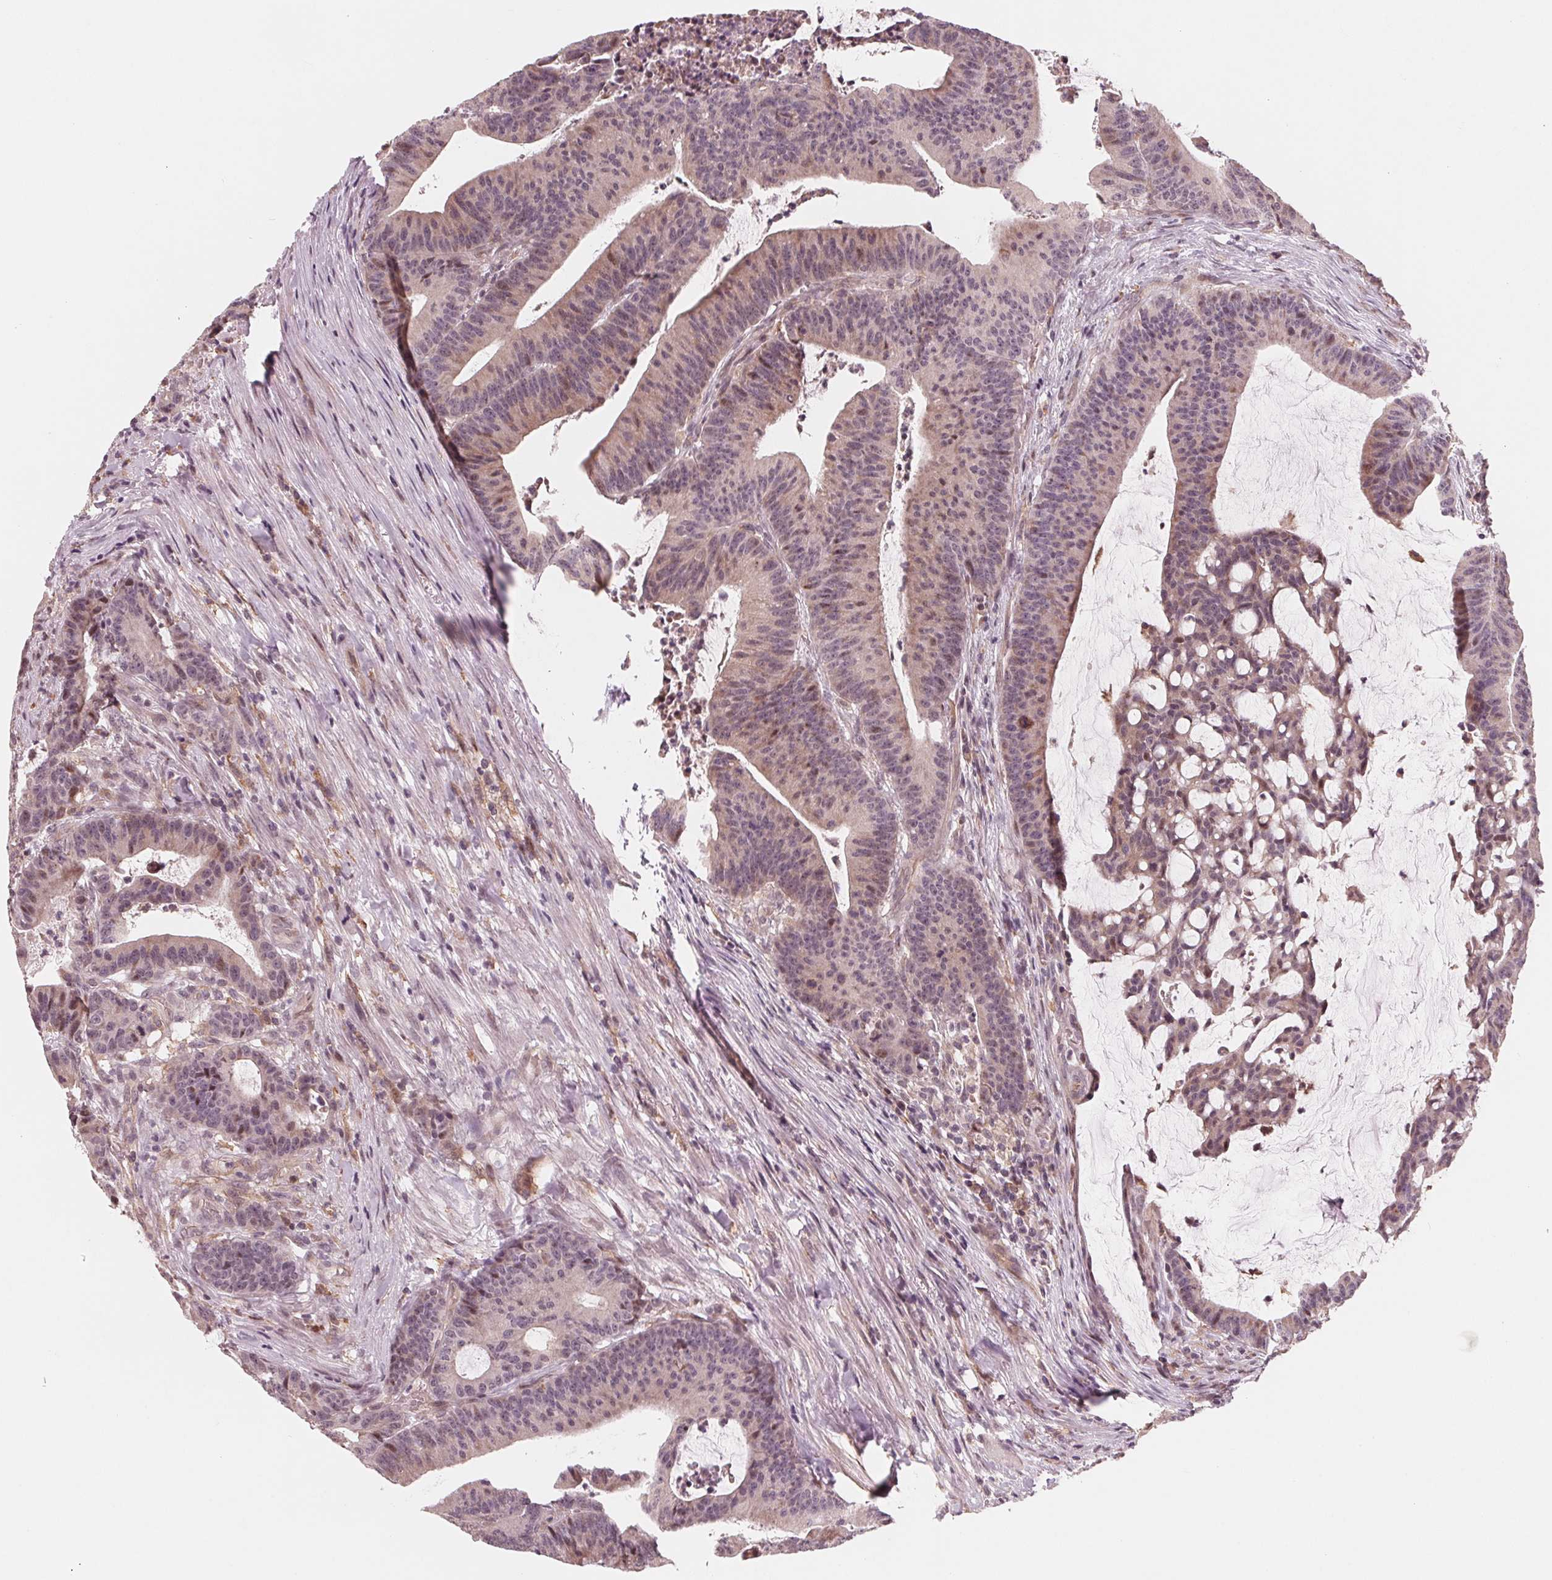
{"staining": {"intensity": "weak", "quantity": "<25%", "location": "cytoplasmic/membranous,nuclear"}, "tissue": "colorectal cancer", "cell_type": "Tumor cells", "image_type": "cancer", "snomed": [{"axis": "morphology", "description": "Adenocarcinoma, NOS"}, {"axis": "topography", "description": "Colon"}], "caption": "Immunohistochemistry (IHC) of adenocarcinoma (colorectal) demonstrates no expression in tumor cells.", "gene": "IL9R", "patient": {"sex": "female", "age": 78}}